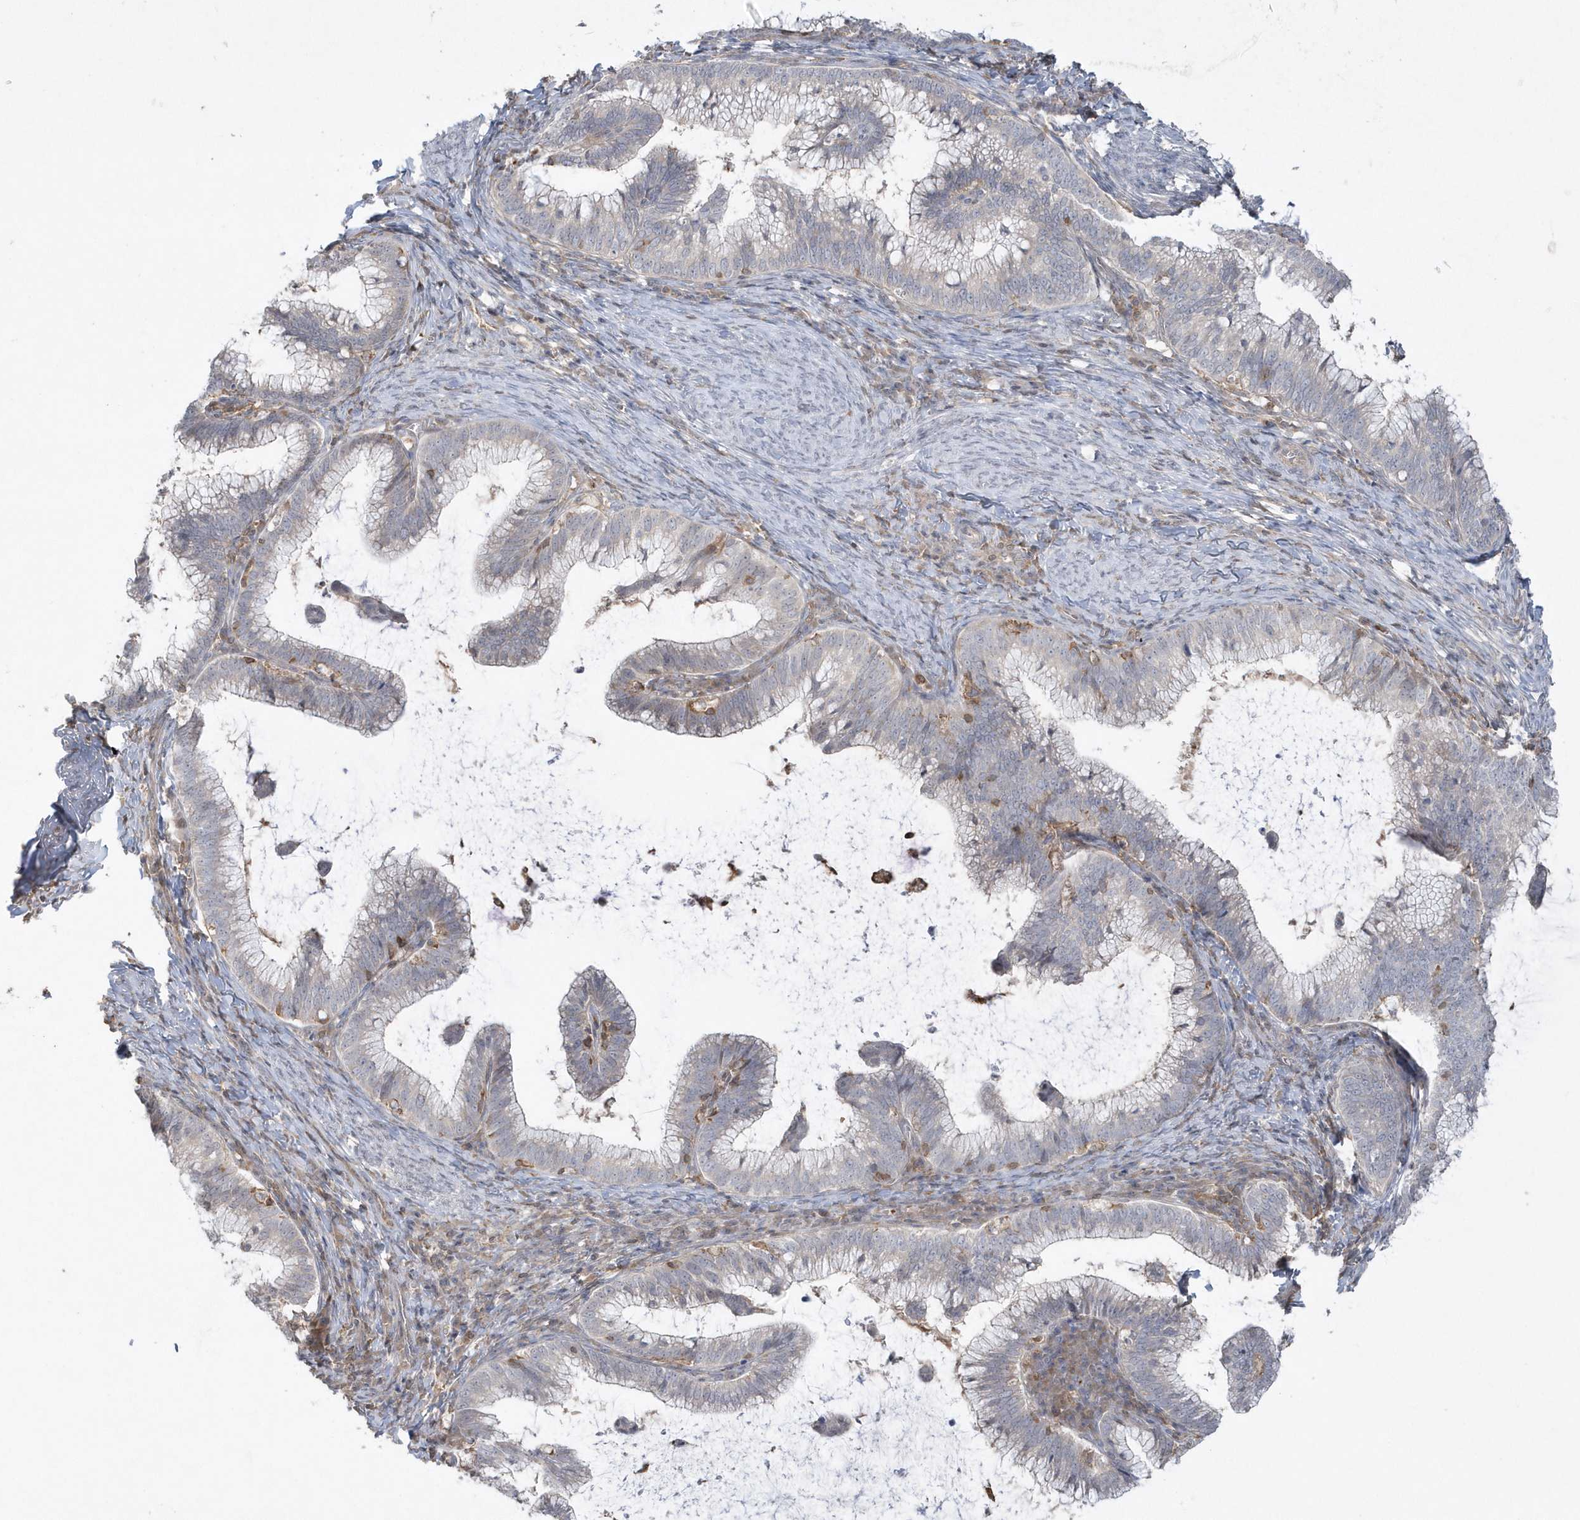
{"staining": {"intensity": "negative", "quantity": "none", "location": "none"}, "tissue": "cervical cancer", "cell_type": "Tumor cells", "image_type": "cancer", "snomed": [{"axis": "morphology", "description": "Adenocarcinoma, NOS"}, {"axis": "topography", "description": "Cervix"}], "caption": "Tumor cells are negative for protein expression in human adenocarcinoma (cervical).", "gene": "BSN", "patient": {"sex": "female", "age": 36}}